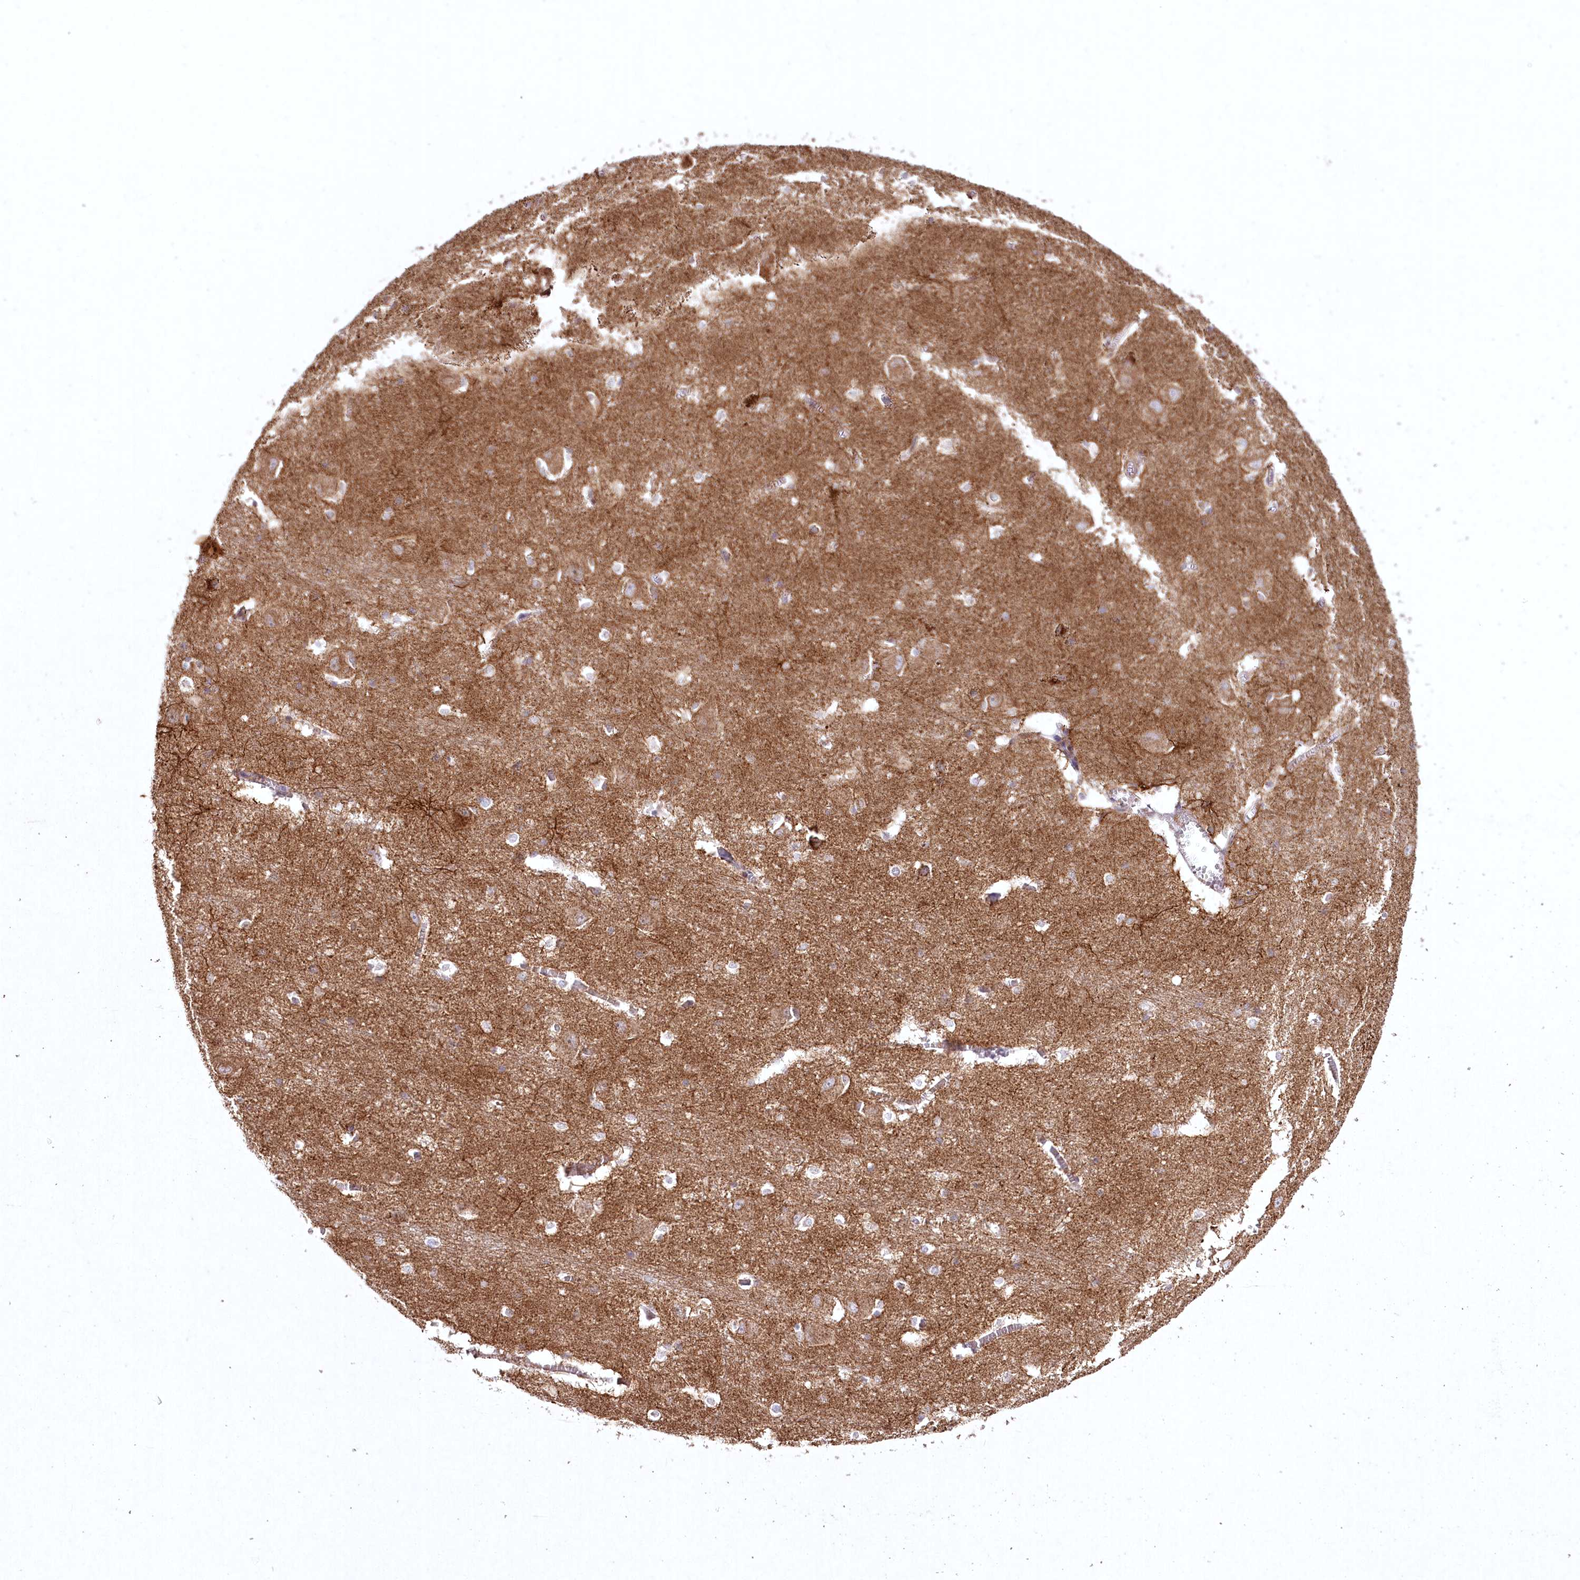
{"staining": {"intensity": "negative", "quantity": "none", "location": "none"}, "tissue": "caudate", "cell_type": "Glial cells", "image_type": "normal", "snomed": [{"axis": "morphology", "description": "Normal tissue, NOS"}, {"axis": "topography", "description": "Lateral ventricle wall"}], "caption": "DAB immunohistochemical staining of normal caudate exhibits no significant staining in glial cells.", "gene": "SH3TC1", "patient": {"sex": "male", "age": 37}}